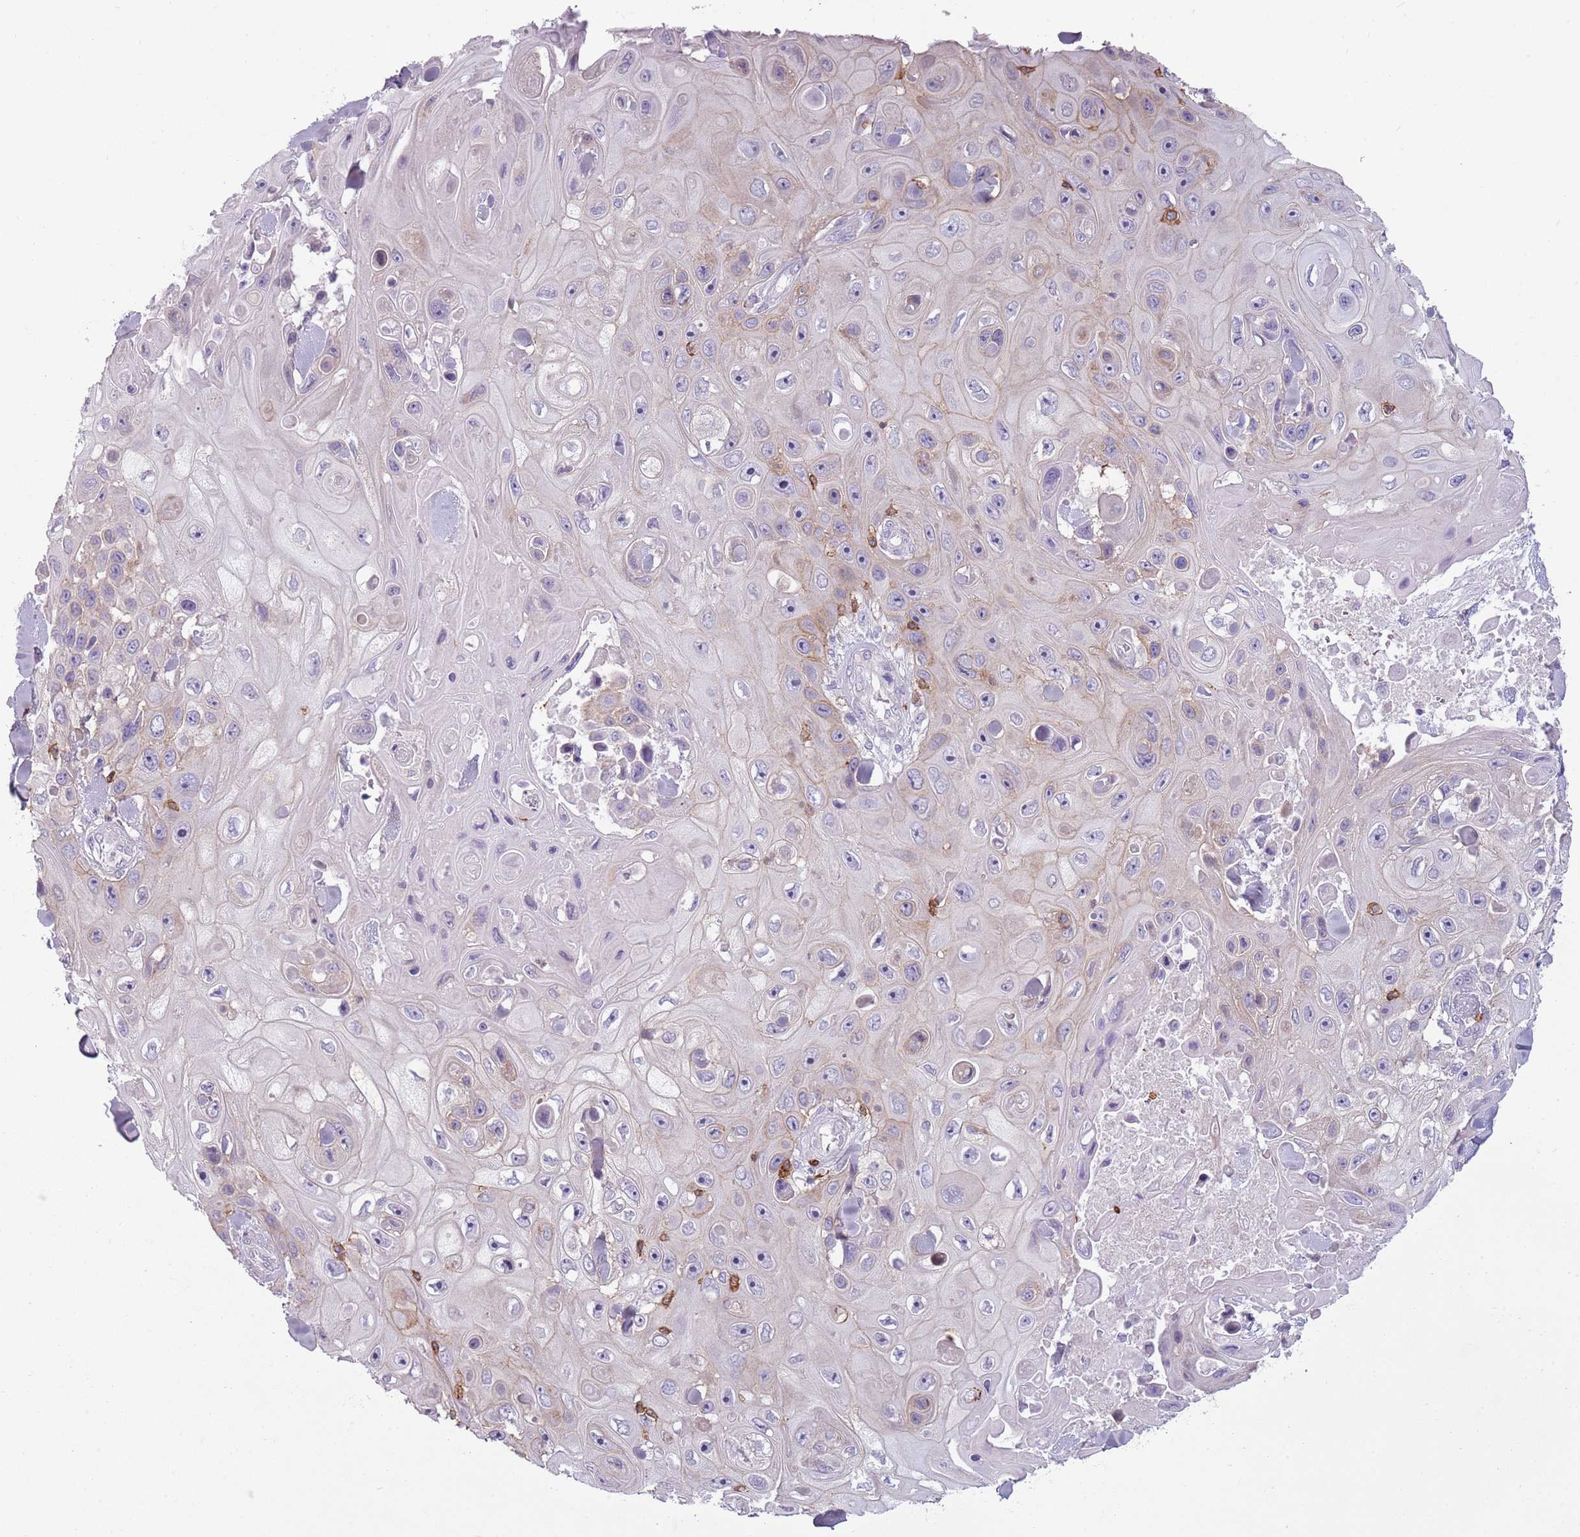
{"staining": {"intensity": "weak", "quantity": "<25%", "location": "cytoplasmic/membranous"}, "tissue": "skin cancer", "cell_type": "Tumor cells", "image_type": "cancer", "snomed": [{"axis": "morphology", "description": "Squamous cell carcinoma, NOS"}, {"axis": "topography", "description": "Skin"}], "caption": "Immunohistochemistry image of neoplastic tissue: skin cancer stained with DAB (3,3'-diaminobenzidine) demonstrates no significant protein staining in tumor cells. Brightfield microscopy of IHC stained with DAB (brown) and hematoxylin (blue), captured at high magnification.", "gene": "ZNF583", "patient": {"sex": "male", "age": 82}}